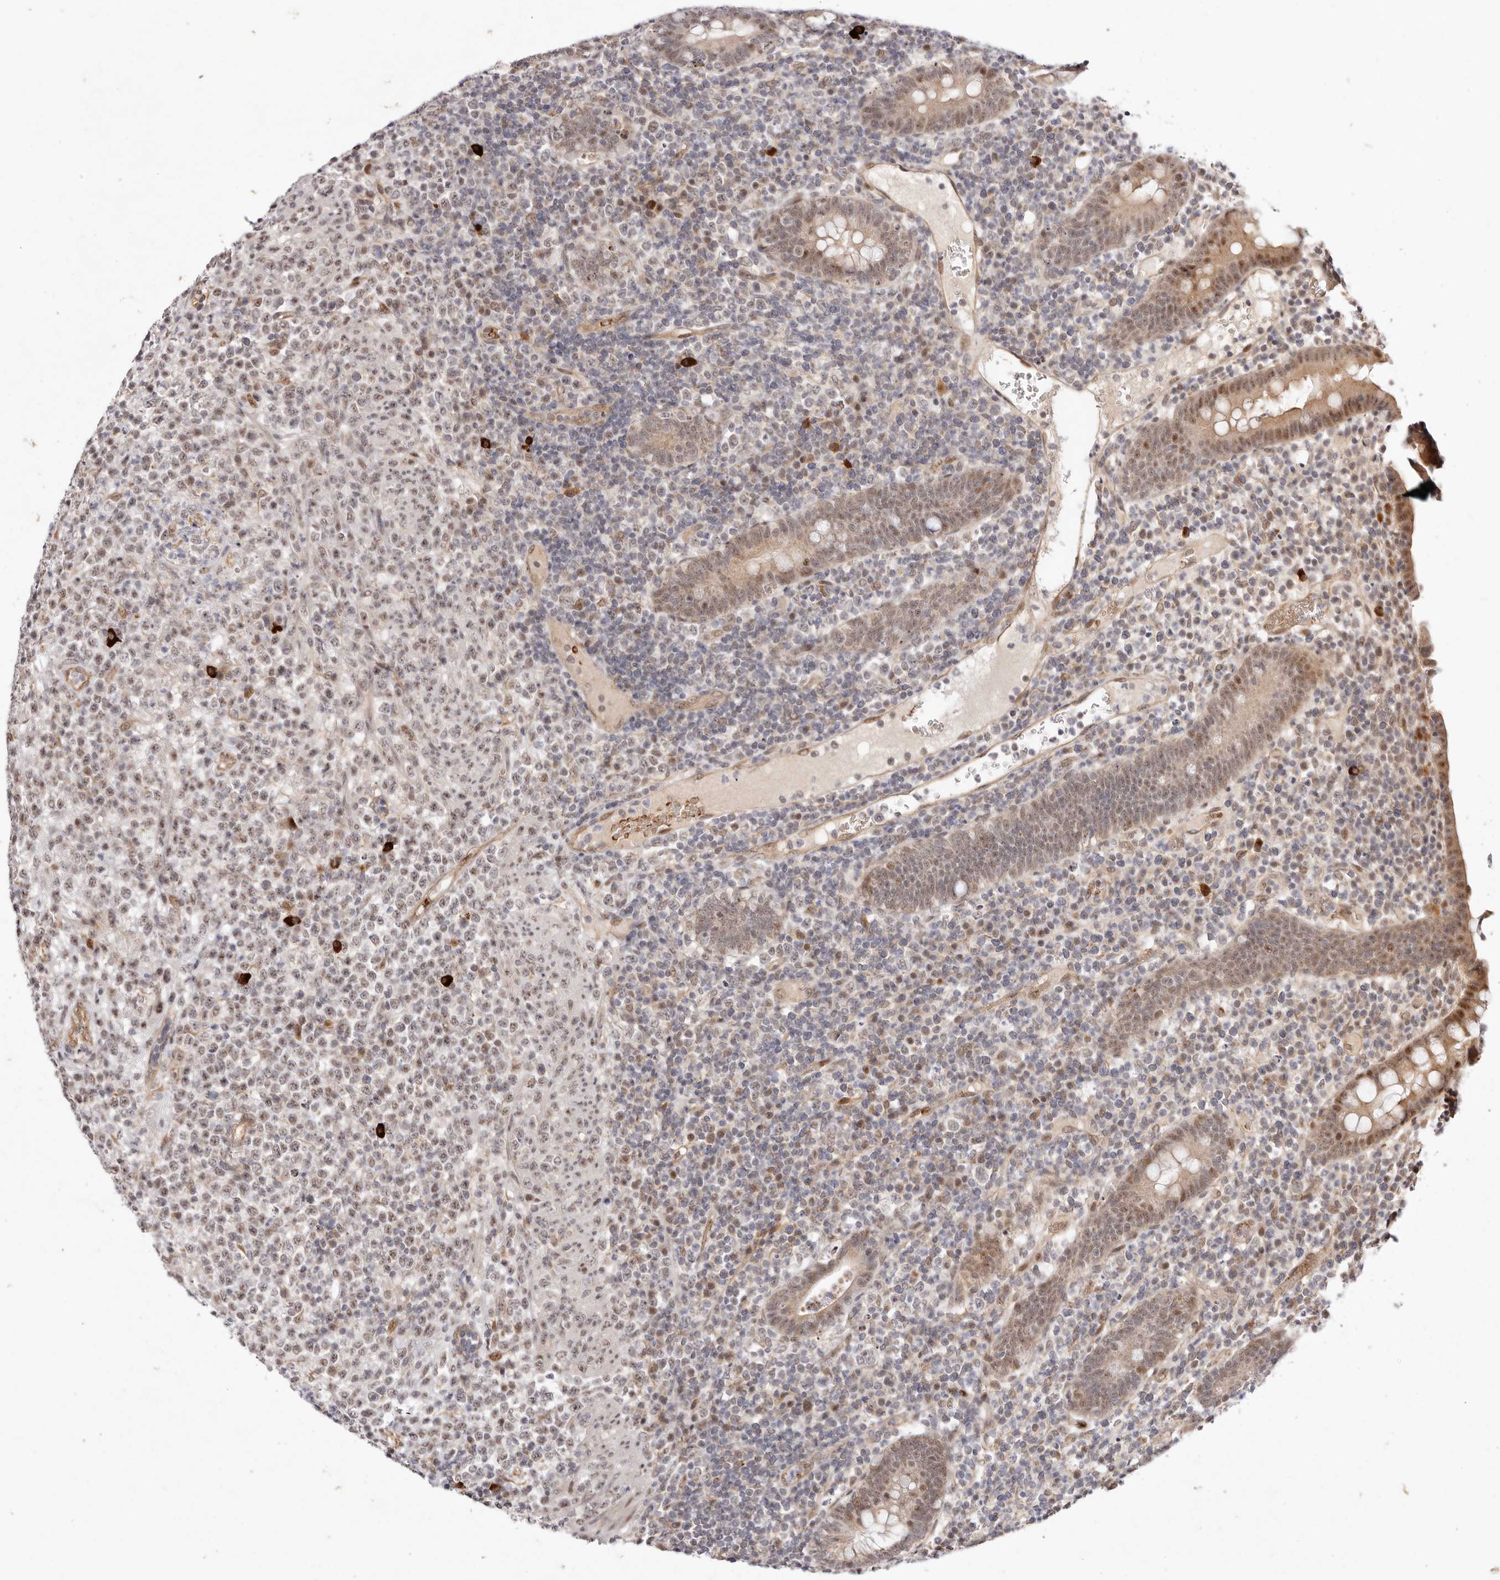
{"staining": {"intensity": "moderate", "quantity": ">75%", "location": "nuclear"}, "tissue": "lymphoma", "cell_type": "Tumor cells", "image_type": "cancer", "snomed": [{"axis": "morphology", "description": "Malignant lymphoma, non-Hodgkin's type, High grade"}, {"axis": "topography", "description": "Colon"}], "caption": "Lymphoma was stained to show a protein in brown. There is medium levels of moderate nuclear staining in about >75% of tumor cells.", "gene": "WRN", "patient": {"sex": "female", "age": 53}}